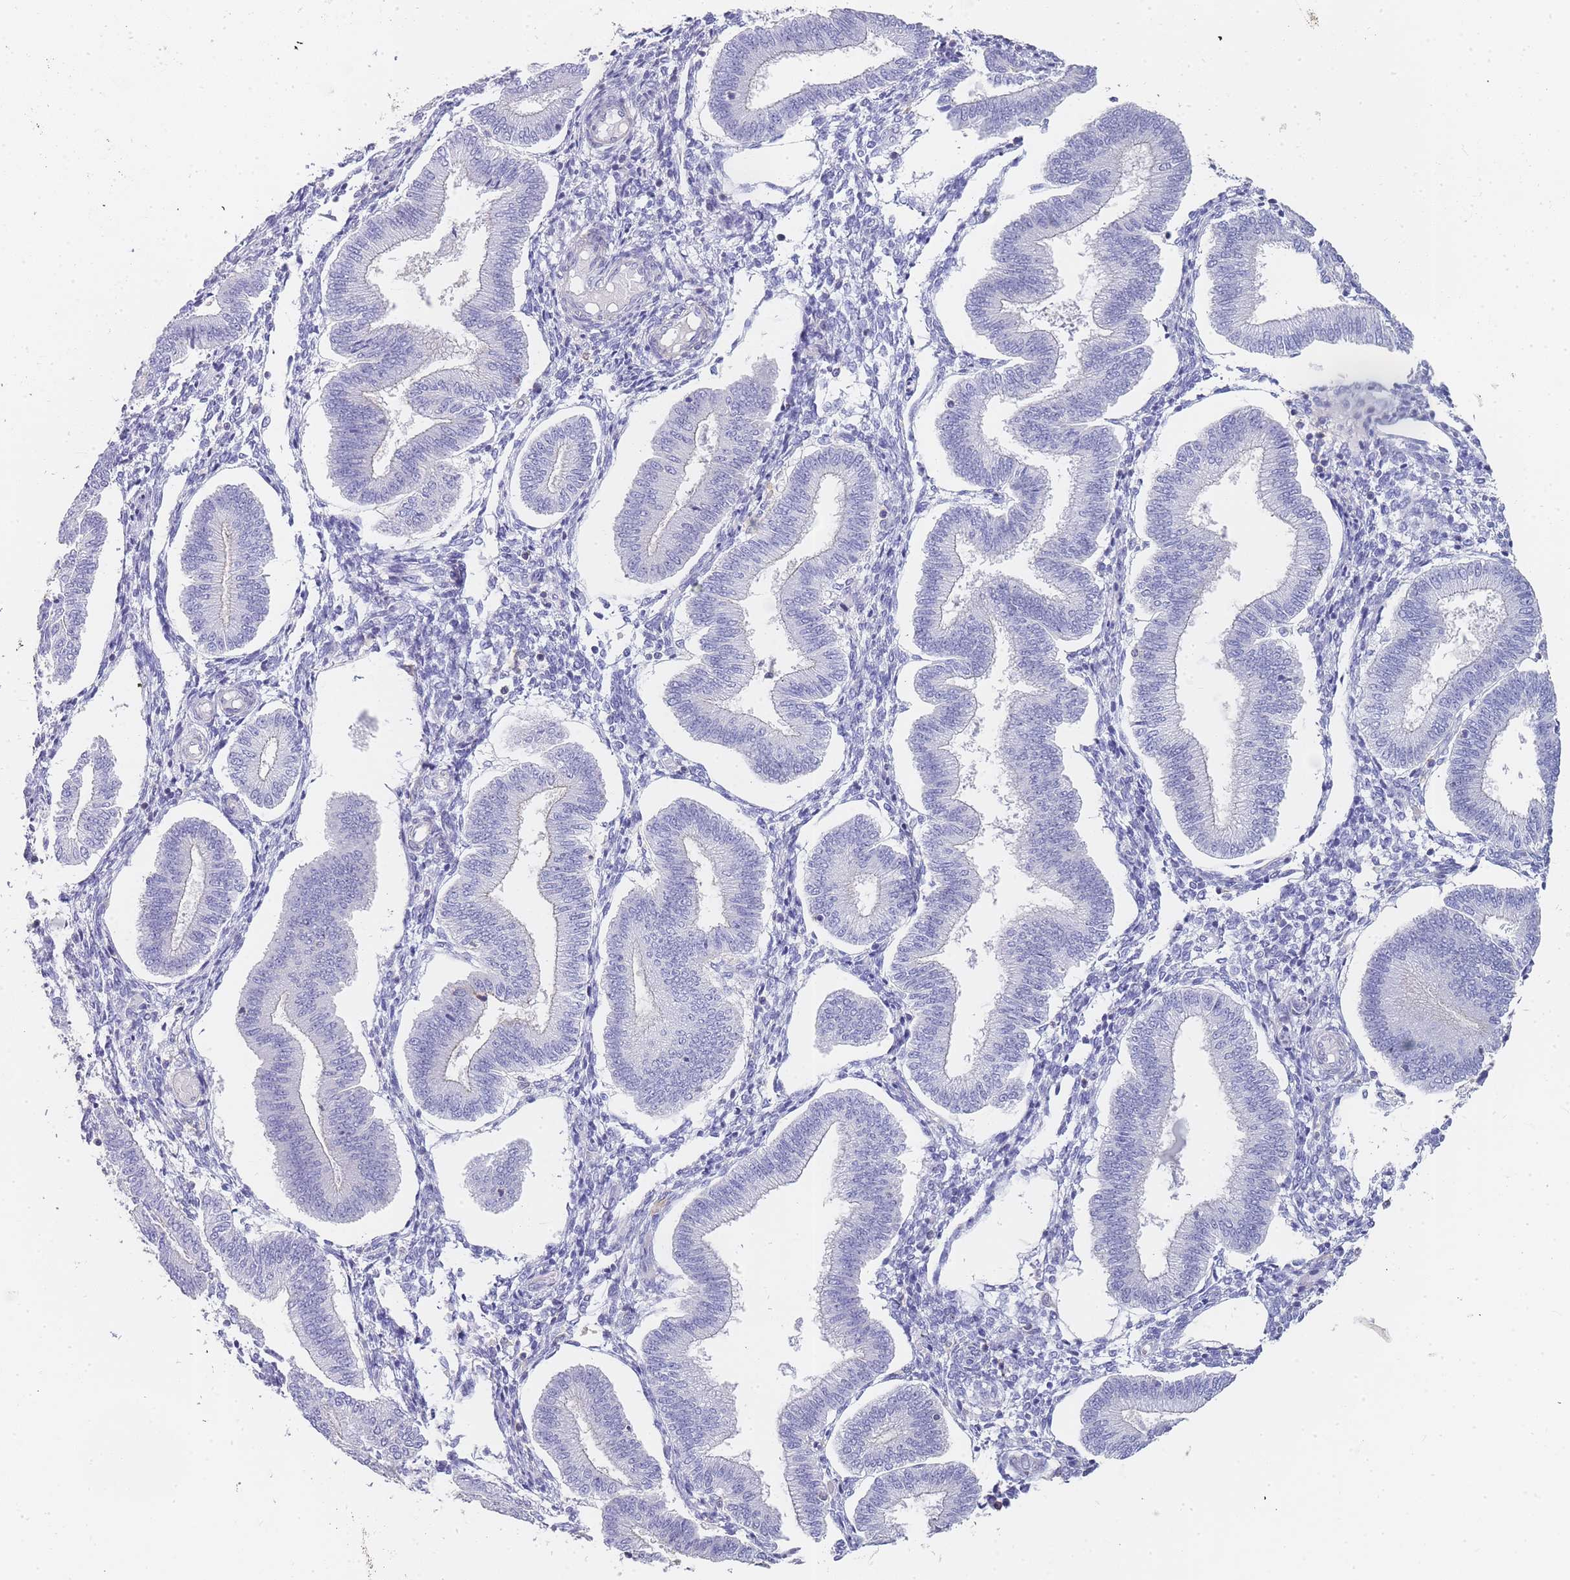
{"staining": {"intensity": "negative", "quantity": "none", "location": "none"}, "tissue": "endometrium", "cell_type": "Cells in endometrial stroma", "image_type": "normal", "snomed": [{"axis": "morphology", "description": "Normal tissue, NOS"}, {"axis": "topography", "description": "Endometrium"}], "caption": "Immunohistochemistry micrograph of benign endometrium: endometrium stained with DAB (3,3'-diaminobenzidine) displays no significant protein staining in cells in endometrial stroma. The staining was performed using DAB (3,3'-diaminobenzidine) to visualize the protein expression in brown, while the nuclei were stained in blue with hematoxylin (Magnification: 20x).", "gene": "NOP14", "patient": {"sex": "female", "age": 39}}